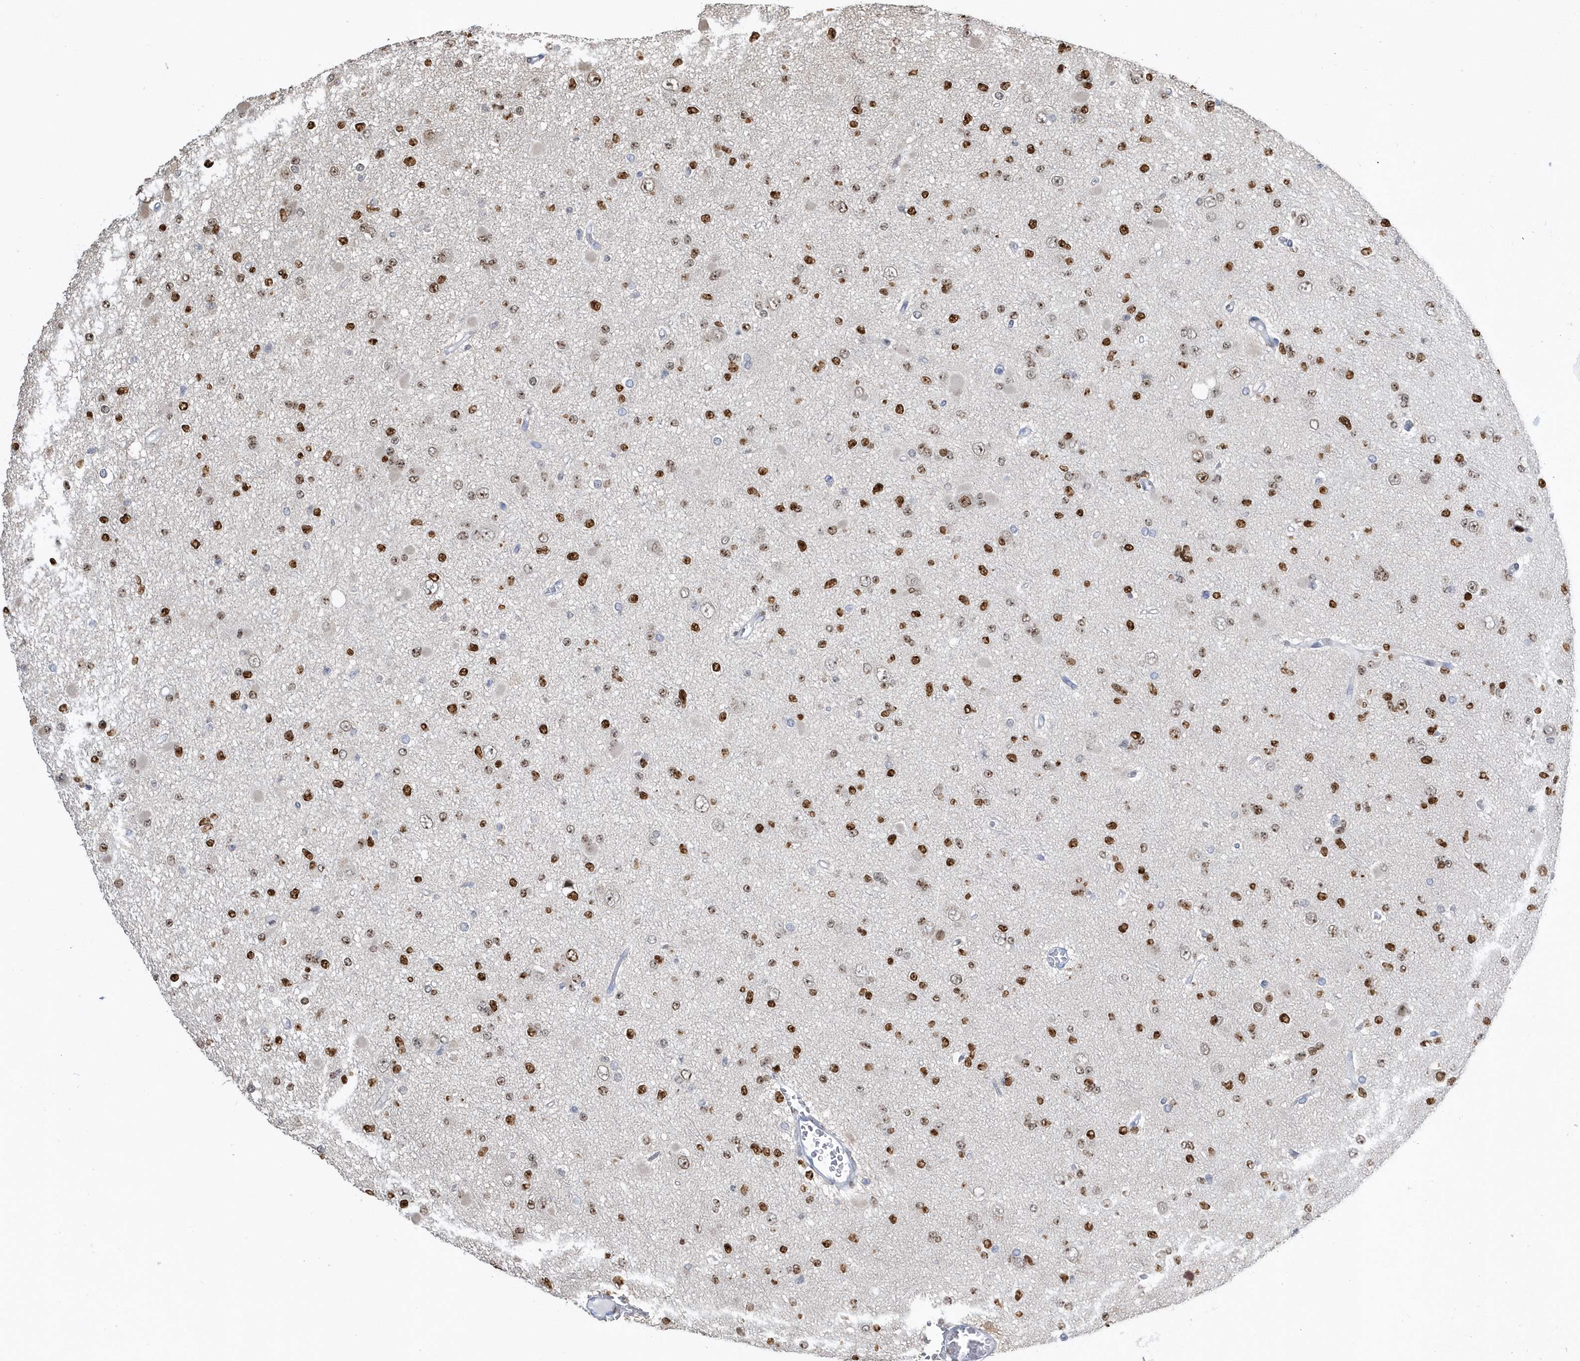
{"staining": {"intensity": "strong", "quantity": "25%-75%", "location": "nuclear"}, "tissue": "glioma", "cell_type": "Tumor cells", "image_type": "cancer", "snomed": [{"axis": "morphology", "description": "Glioma, malignant, Low grade"}, {"axis": "topography", "description": "Brain"}], "caption": "The histopathology image demonstrates a brown stain indicating the presence of a protein in the nuclear of tumor cells in glioma. The protein is shown in brown color, while the nuclei are stained blue.", "gene": "MACROH2A2", "patient": {"sex": "female", "age": 22}}